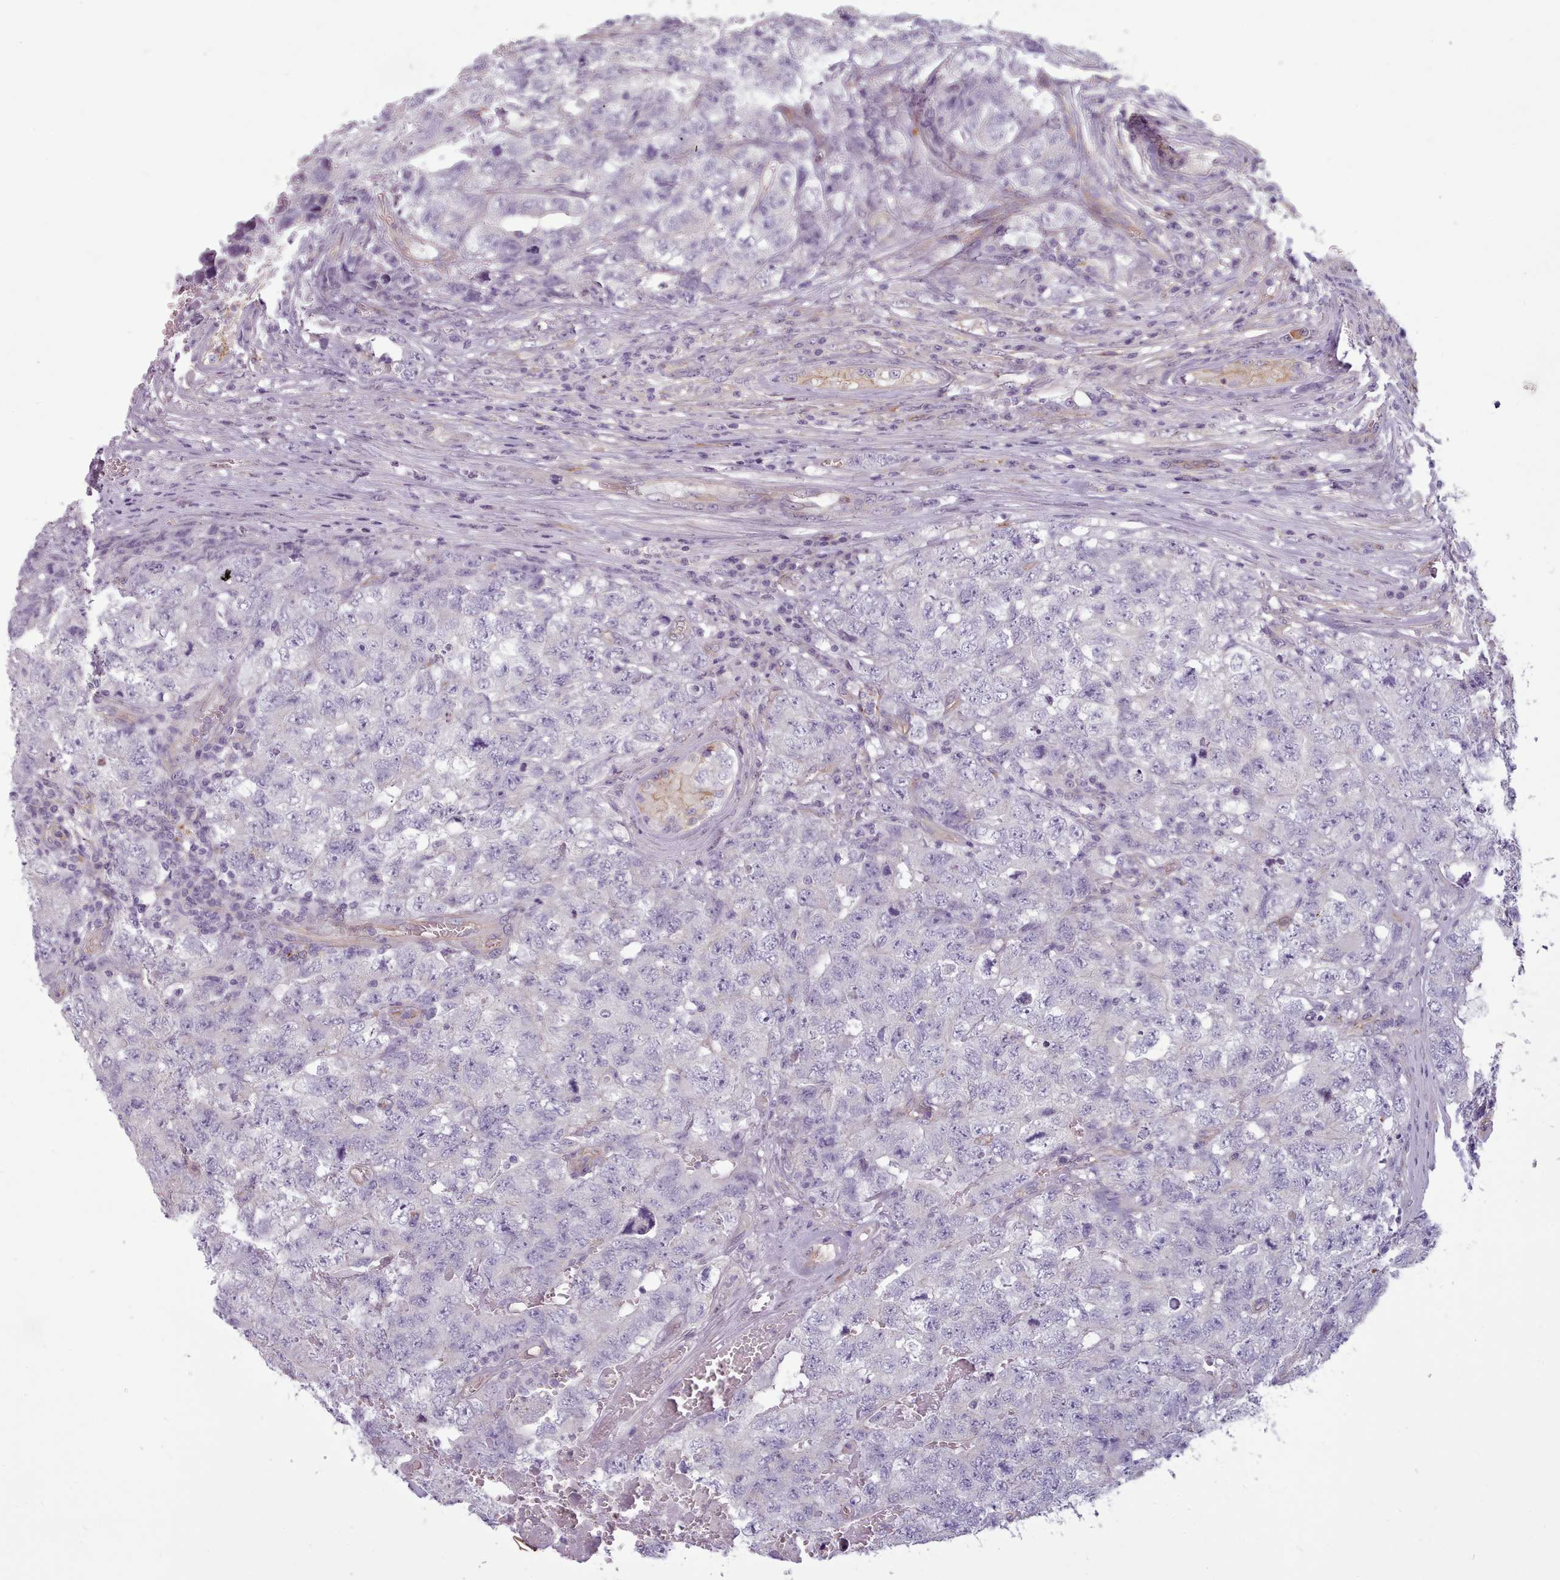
{"staining": {"intensity": "negative", "quantity": "none", "location": "none"}, "tissue": "testis cancer", "cell_type": "Tumor cells", "image_type": "cancer", "snomed": [{"axis": "morphology", "description": "Carcinoma, Embryonal, NOS"}, {"axis": "topography", "description": "Testis"}], "caption": "Immunohistochemical staining of human embryonal carcinoma (testis) demonstrates no significant positivity in tumor cells. The staining is performed using DAB brown chromogen with nuclei counter-stained in using hematoxylin.", "gene": "PLD4", "patient": {"sex": "male", "age": 31}}